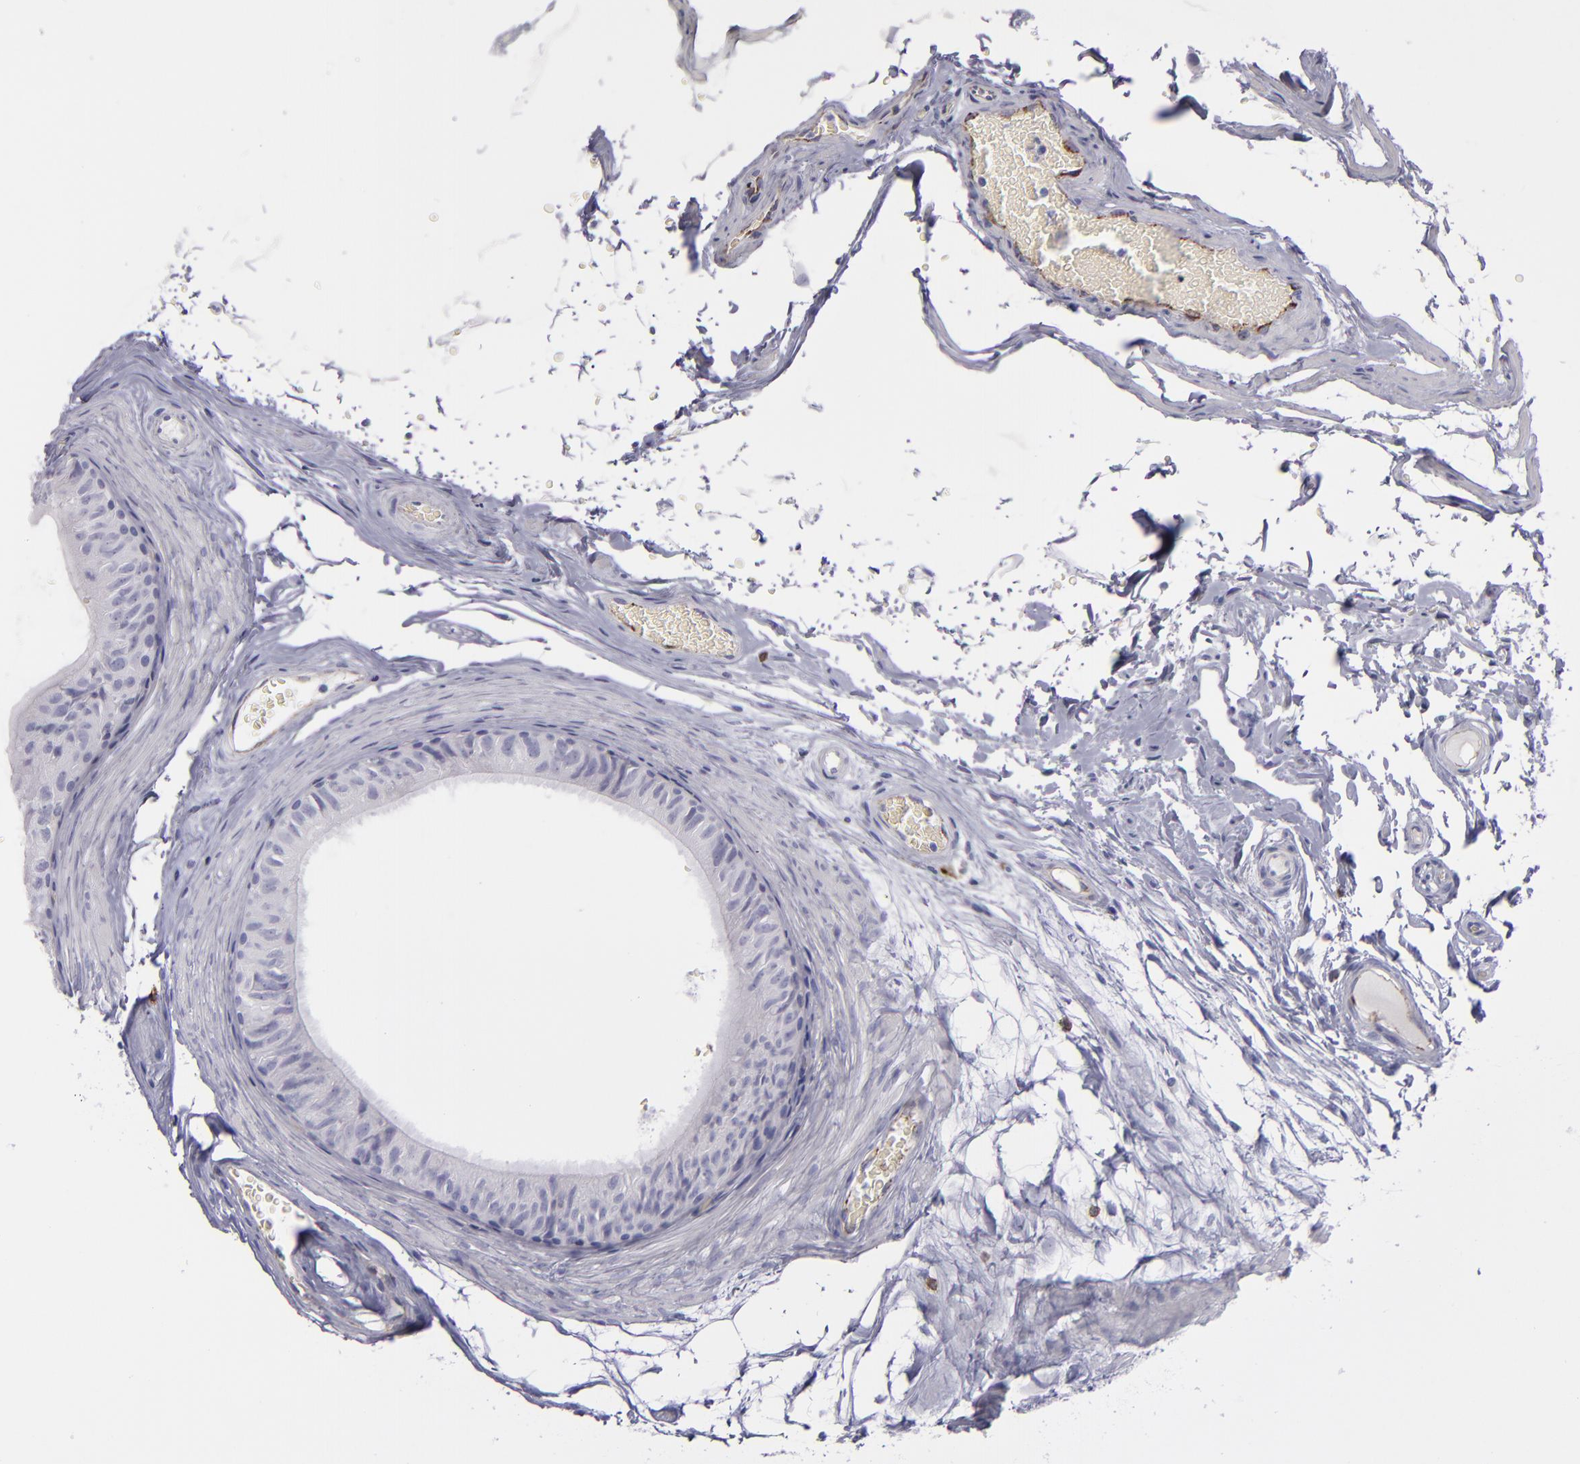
{"staining": {"intensity": "negative", "quantity": "none", "location": "none"}, "tissue": "epididymis", "cell_type": "Glandular cells", "image_type": "normal", "snomed": [{"axis": "morphology", "description": "Normal tissue, NOS"}, {"axis": "topography", "description": "Testis"}, {"axis": "topography", "description": "Epididymis"}], "caption": "High magnification brightfield microscopy of benign epididymis stained with DAB (brown) and counterstained with hematoxylin (blue): glandular cells show no significant staining. The staining was performed using DAB to visualize the protein expression in brown, while the nuclei were stained in blue with hematoxylin (Magnification: 20x).", "gene": "CD27", "patient": {"sex": "male", "age": 36}}